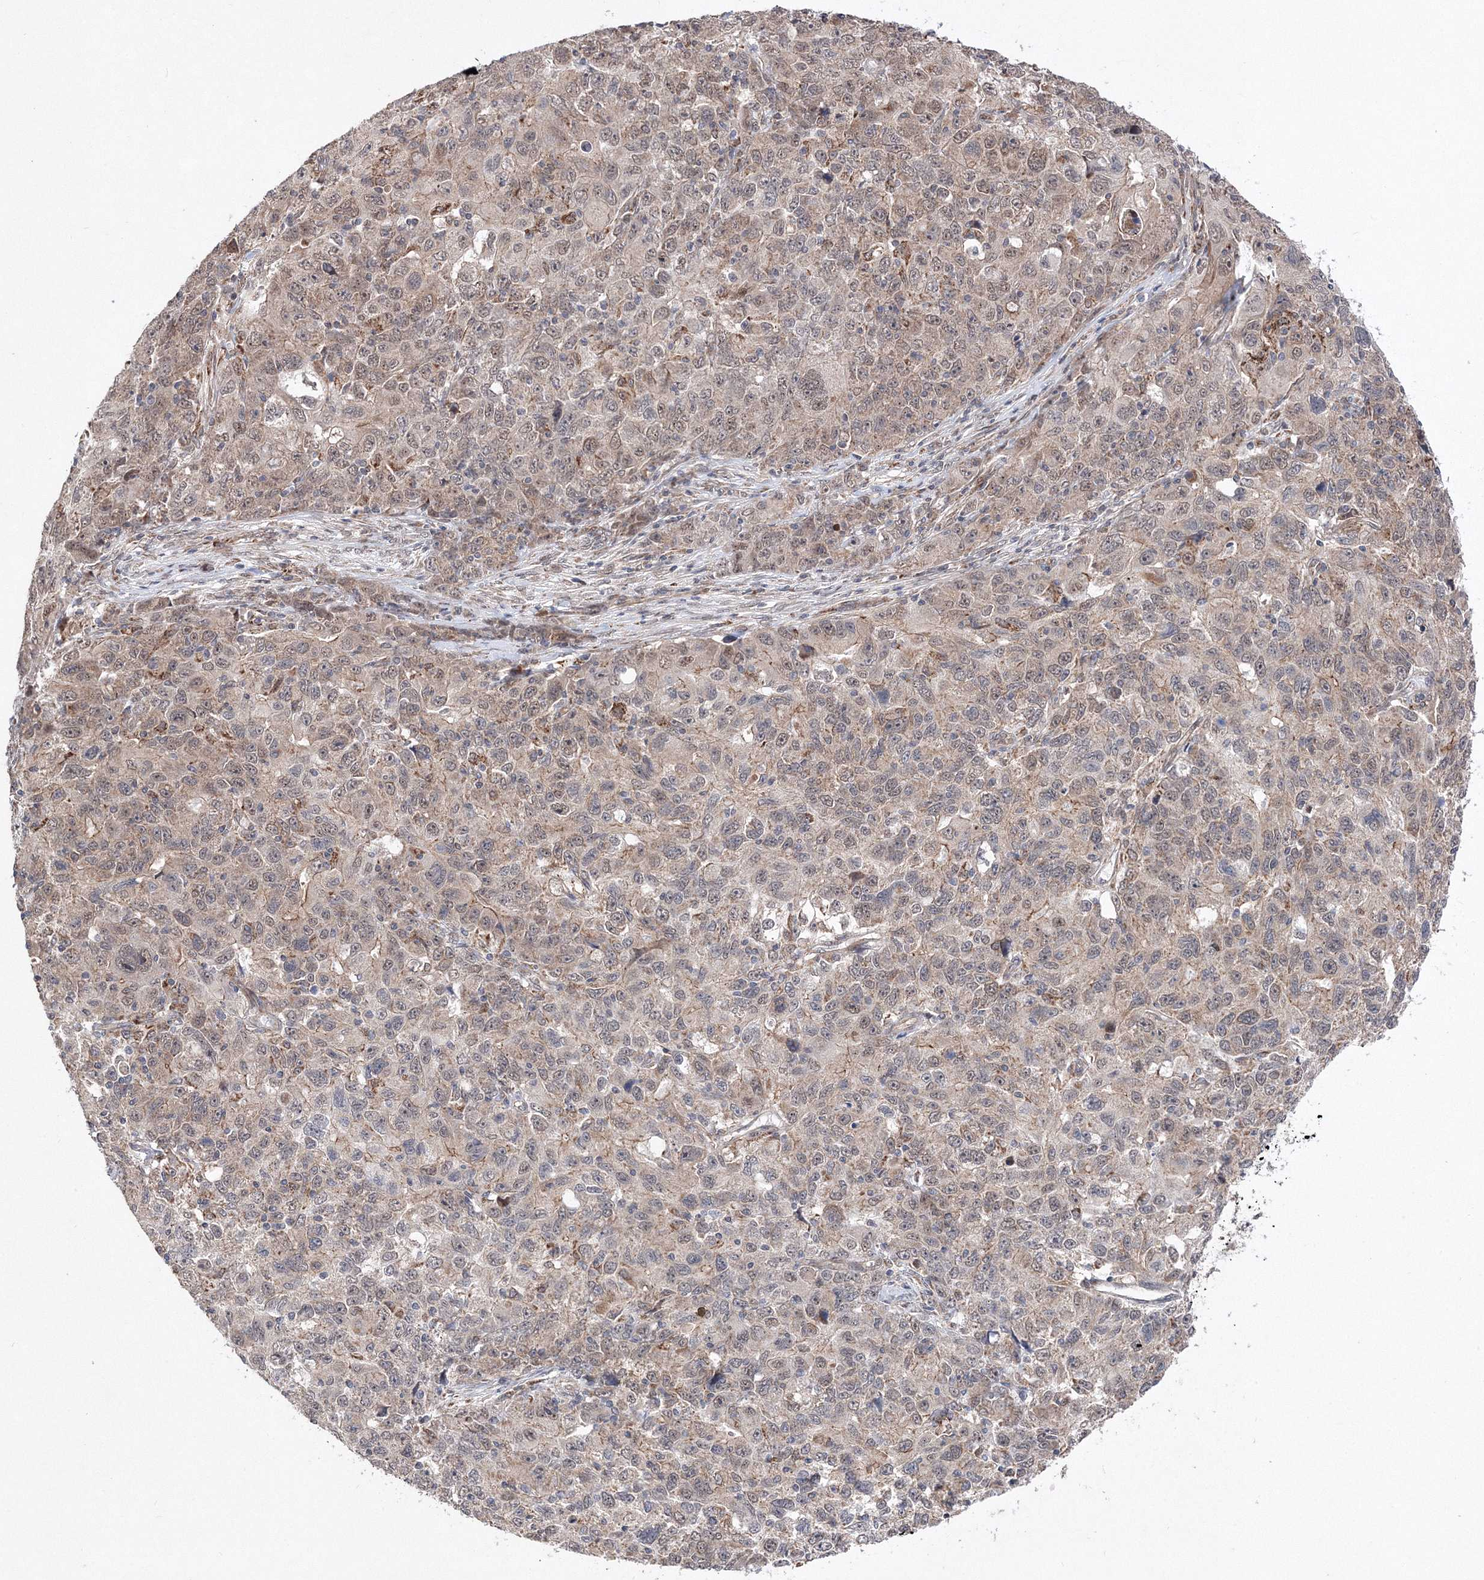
{"staining": {"intensity": "weak", "quantity": "<25%", "location": "cytoplasmic/membranous"}, "tissue": "ovarian cancer", "cell_type": "Tumor cells", "image_type": "cancer", "snomed": [{"axis": "morphology", "description": "Carcinoma, endometroid"}, {"axis": "topography", "description": "Ovary"}], "caption": "Immunohistochemical staining of endometroid carcinoma (ovarian) displays no significant positivity in tumor cells.", "gene": "DALRD3", "patient": {"sex": "female", "age": 42}}